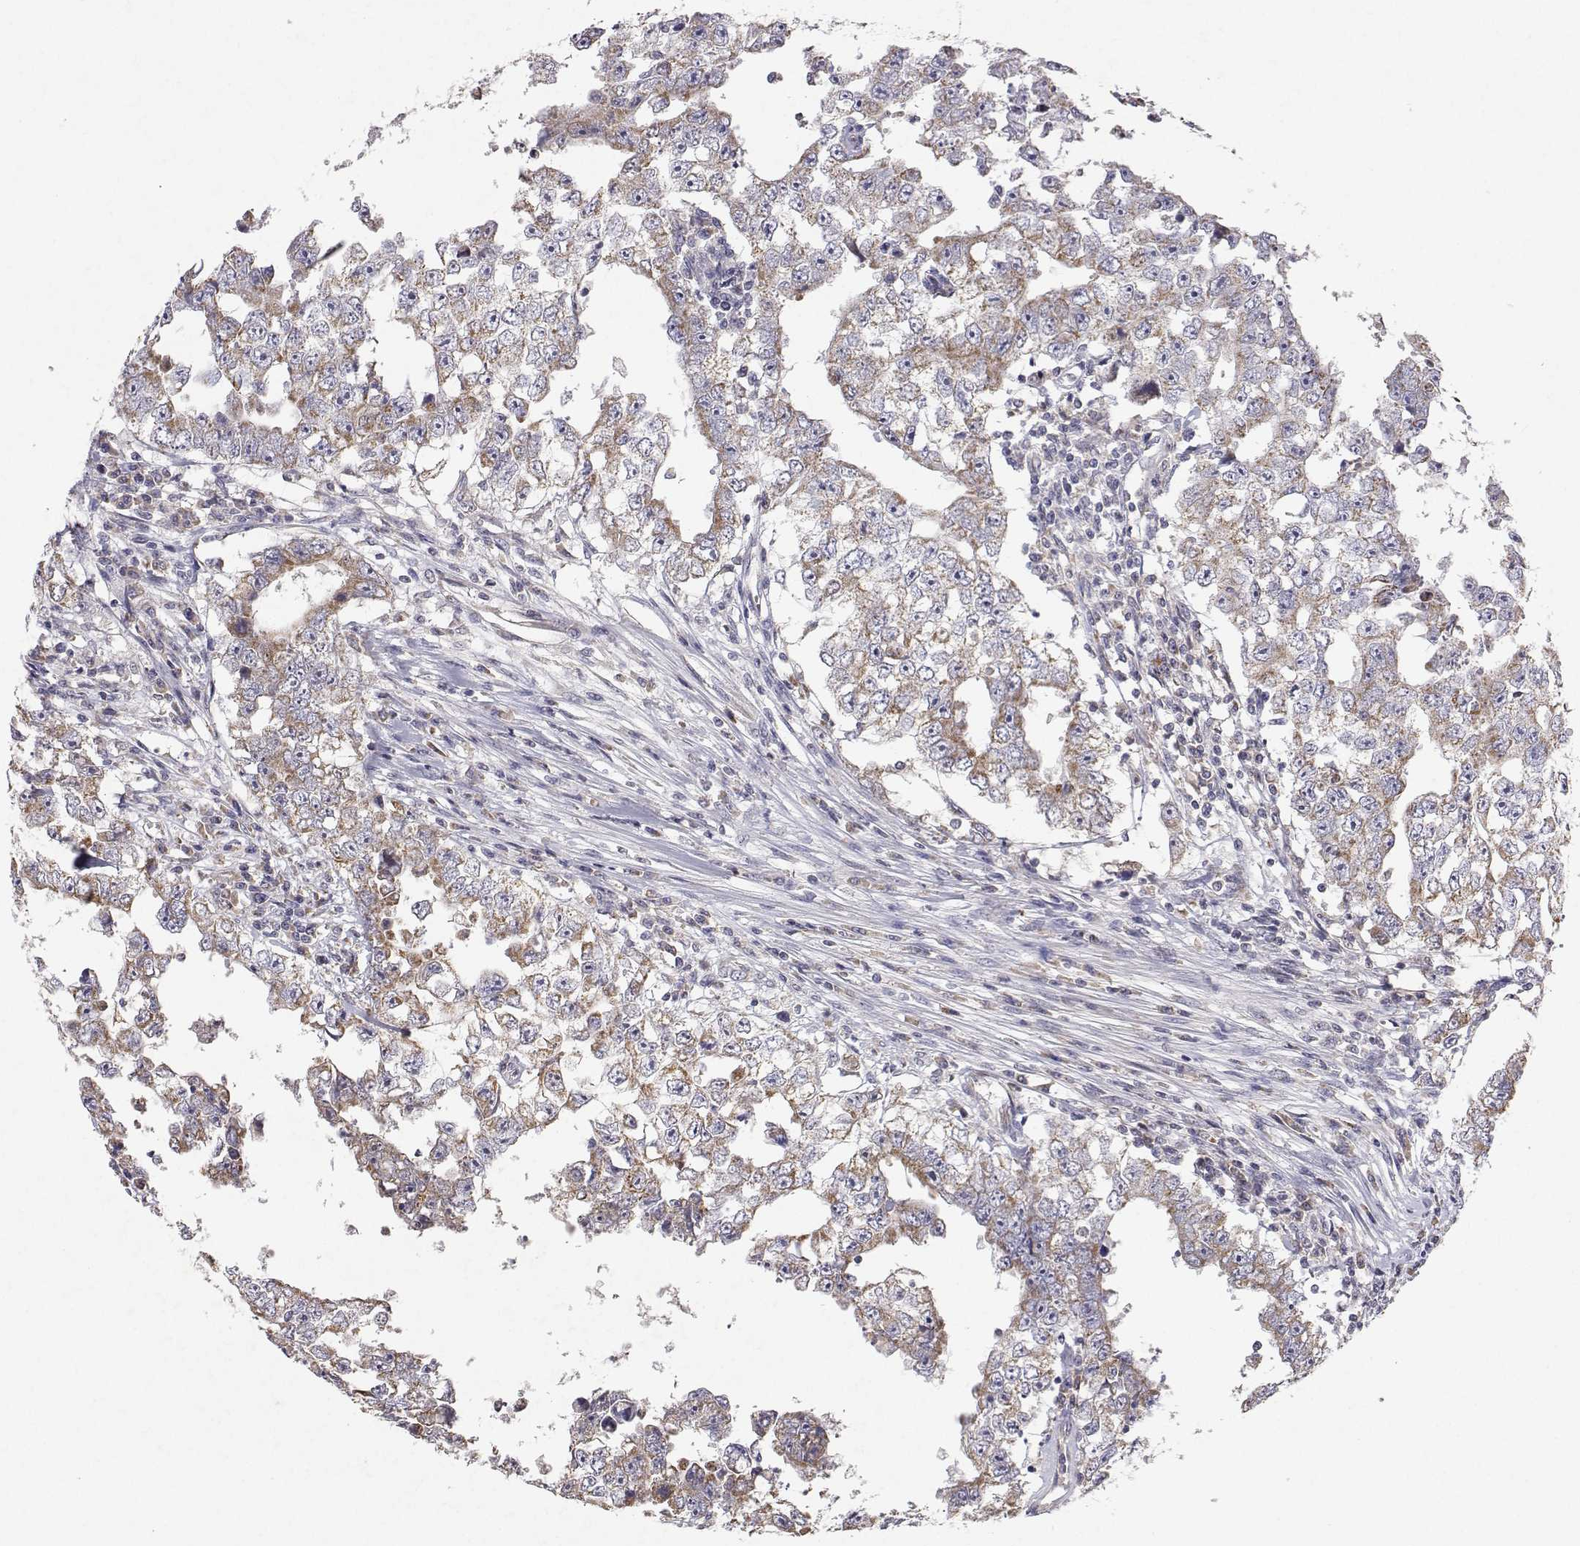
{"staining": {"intensity": "weak", "quantity": "25%-75%", "location": "cytoplasmic/membranous"}, "tissue": "testis cancer", "cell_type": "Tumor cells", "image_type": "cancer", "snomed": [{"axis": "morphology", "description": "Carcinoma, Embryonal, NOS"}, {"axis": "topography", "description": "Testis"}], "caption": "Protein expression by immunohistochemistry demonstrates weak cytoplasmic/membranous staining in about 25%-75% of tumor cells in testis embryonal carcinoma. (Stains: DAB (3,3'-diaminobenzidine) in brown, nuclei in blue, Microscopy: brightfield microscopy at high magnification).", "gene": "MRPL3", "patient": {"sex": "male", "age": 36}}